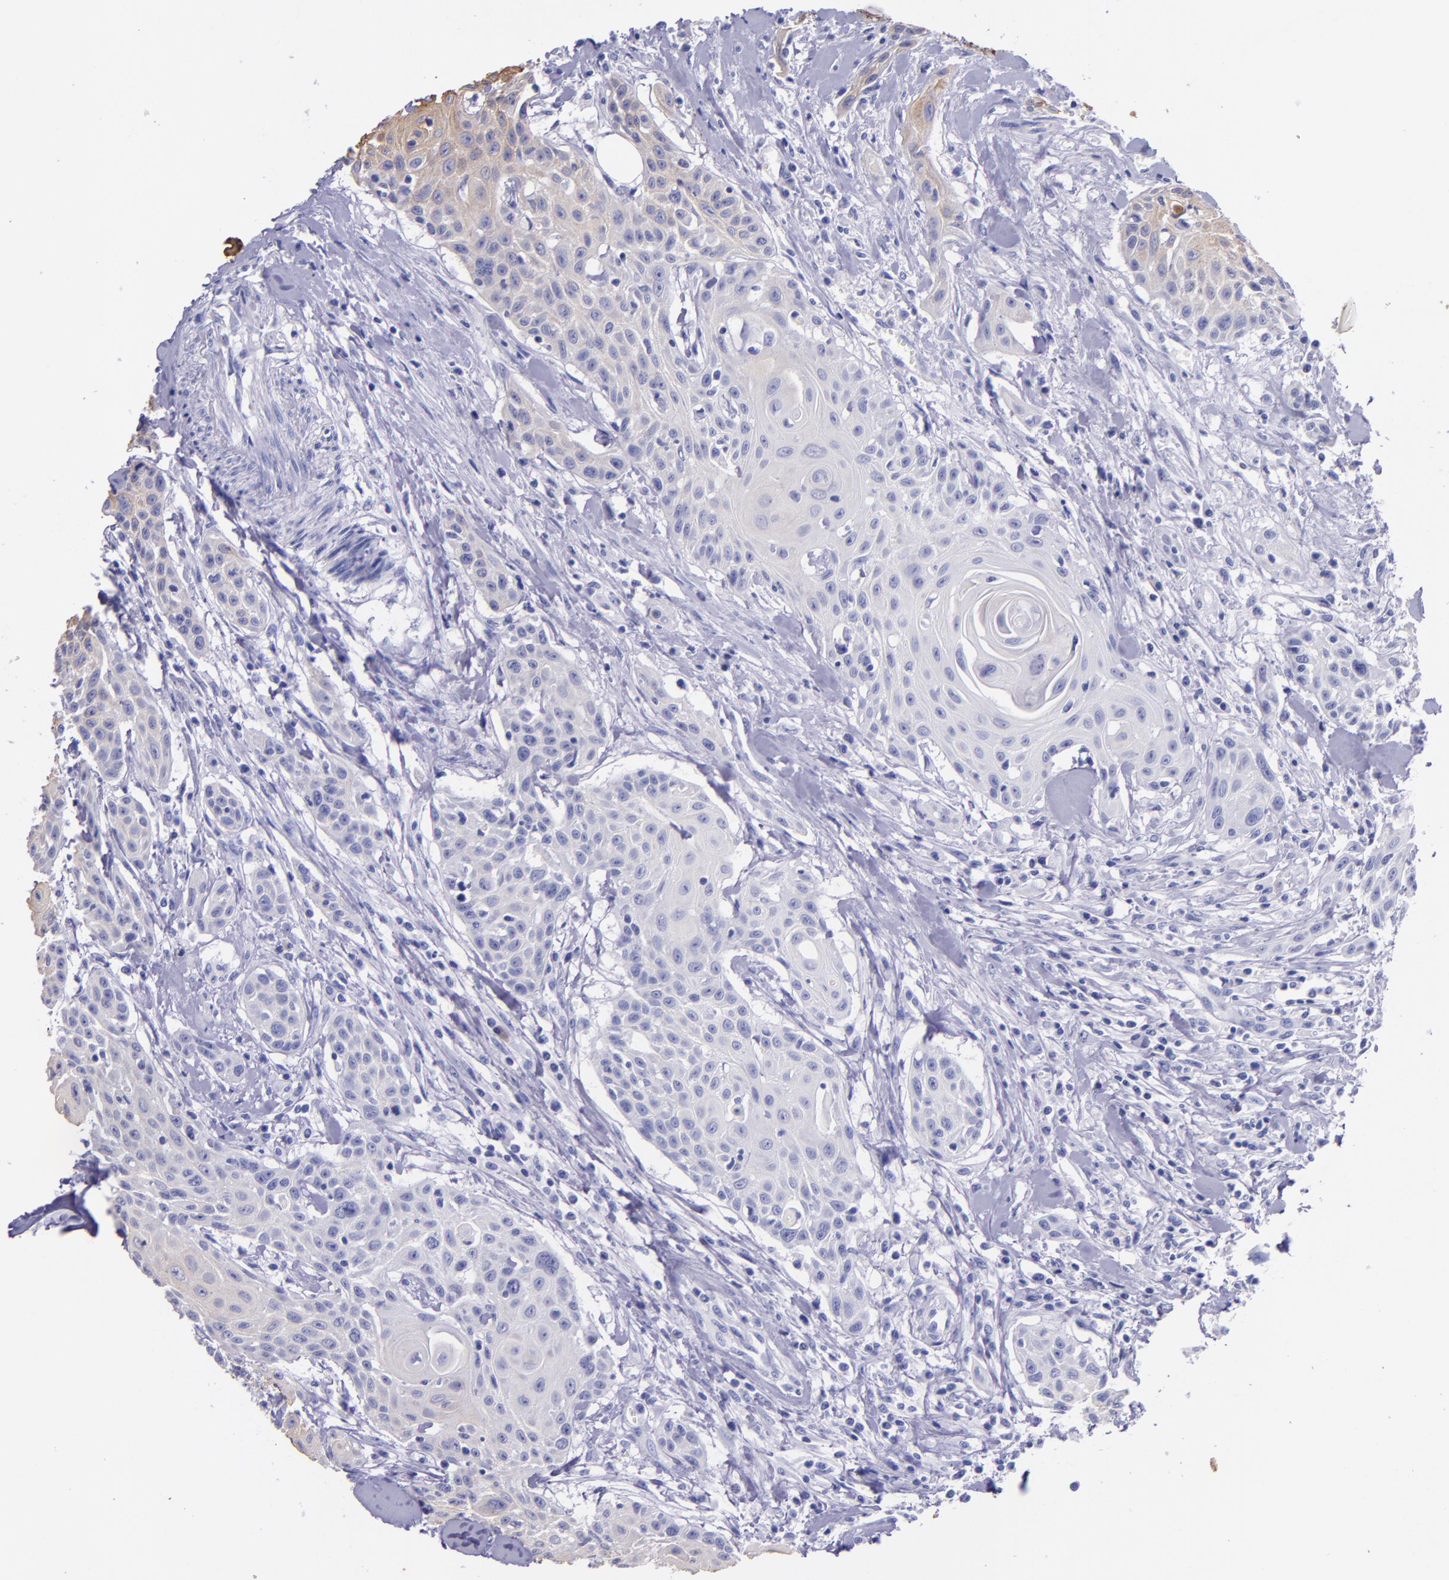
{"staining": {"intensity": "negative", "quantity": "none", "location": "none"}, "tissue": "head and neck cancer", "cell_type": "Tumor cells", "image_type": "cancer", "snomed": [{"axis": "morphology", "description": "Squamous cell carcinoma, NOS"}, {"axis": "morphology", "description": "Squamous cell carcinoma, metastatic, NOS"}, {"axis": "topography", "description": "Lymph node"}, {"axis": "topography", "description": "Salivary gland"}, {"axis": "topography", "description": "Head-Neck"}], "caption": "DAB (3,3'-diaminobenzidine) immunohistochemical staining of metastatic squamous cell carcinoma (head and neck) shows no significant expression in tumor cells.", "gene": "KRT4", "patient": {"sex": "female", "age": 74}}